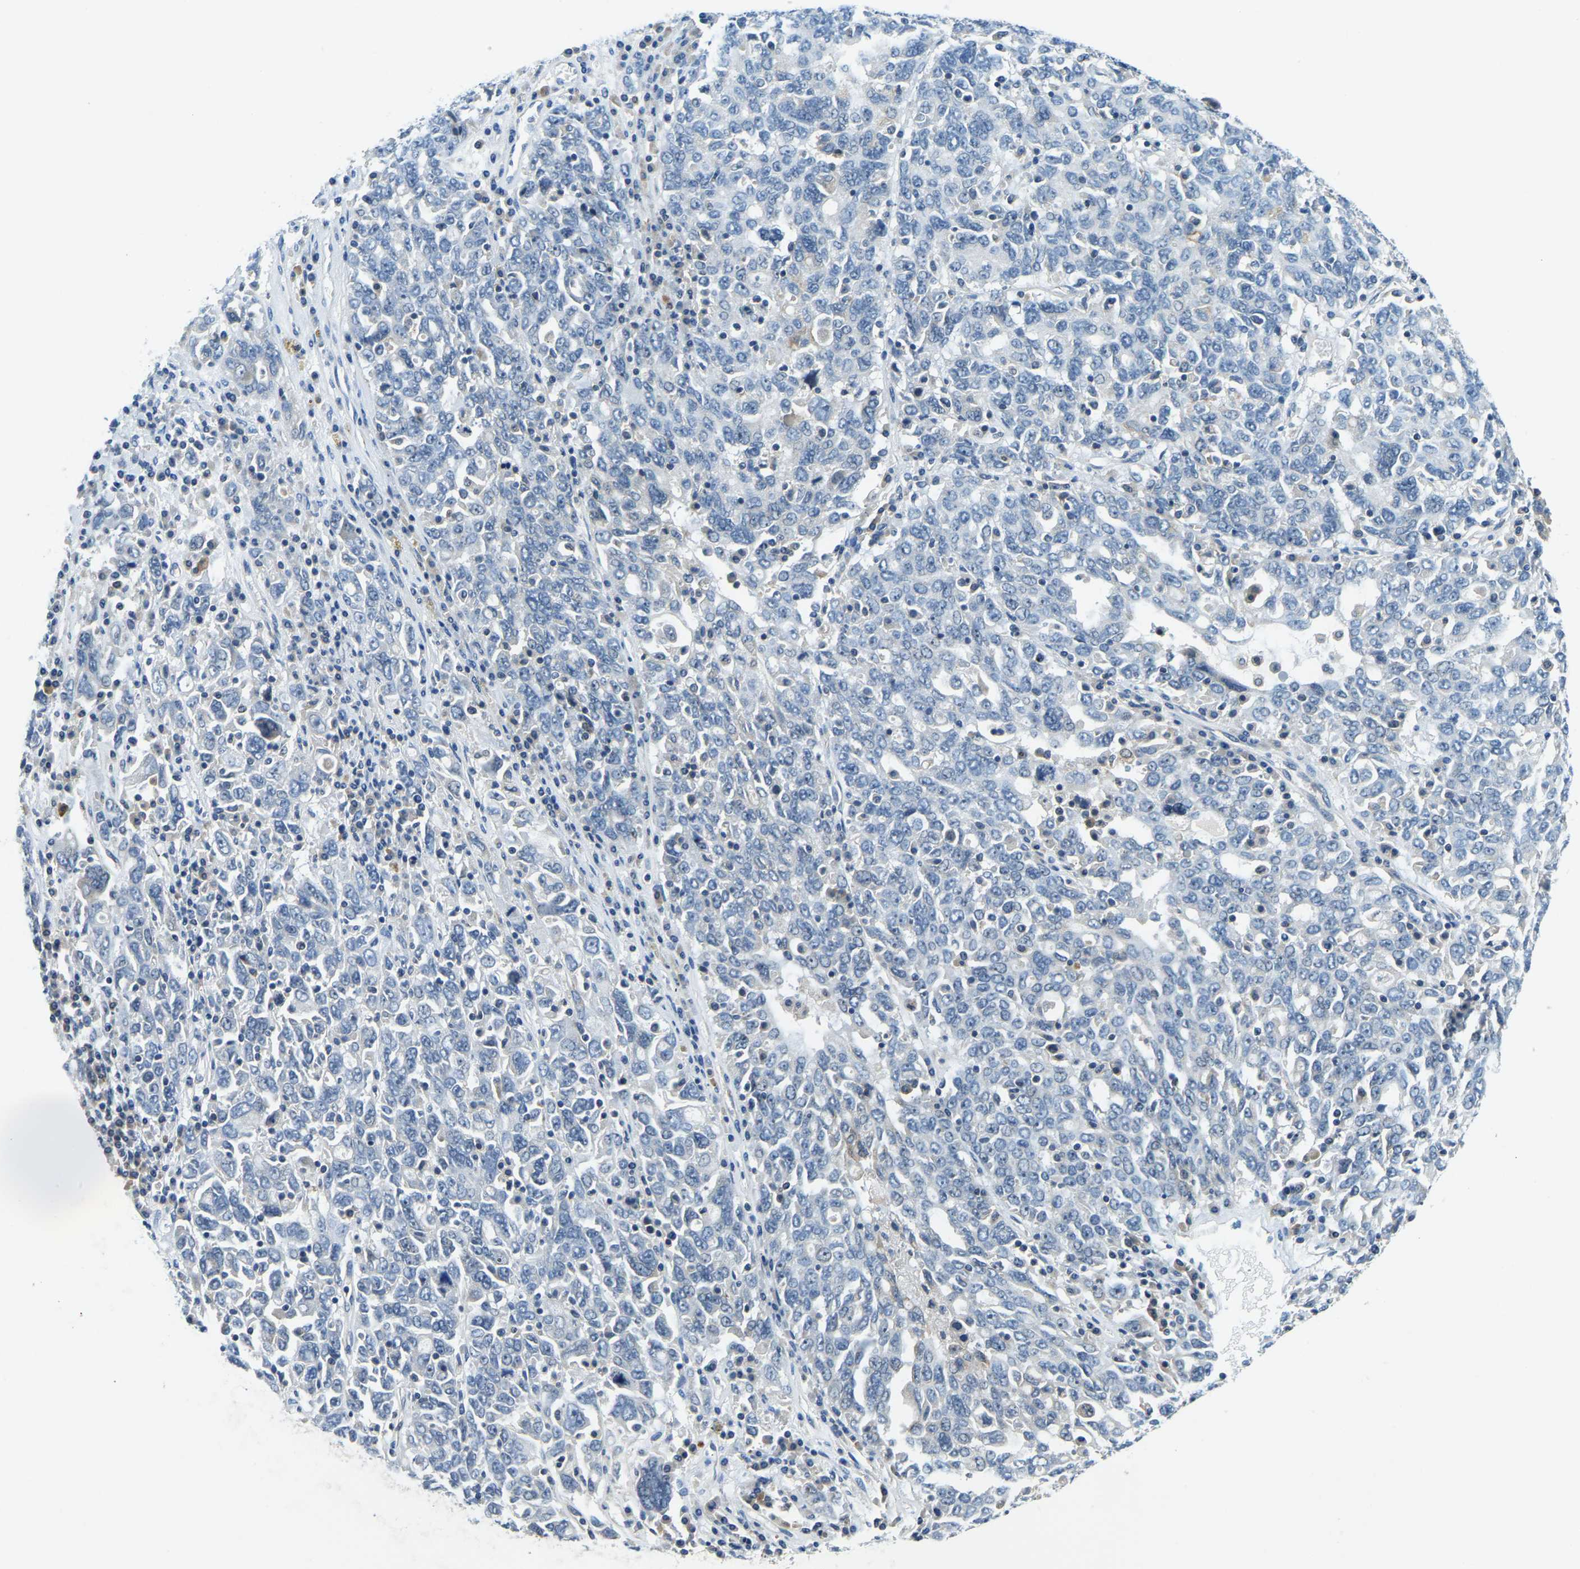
{"staining": {"intensity": "negative", "quantity": "none", "location": "none"}, "tissue": "ovarian cancer", "cell_type": "Tumor cells", "image_type": "cancer", "snomed": [{"axis": "morphology", "description": "Carcinoma, endometroid"}, {"axis": "topography", "description": "Ovary"}], "caption": "Ovarian endometroid carcinoma was stained to show a protein in brown. There is no significant expression in tumor cells.", "gene": "RRP1", "patient": {"sex": "female", "age": 62}}